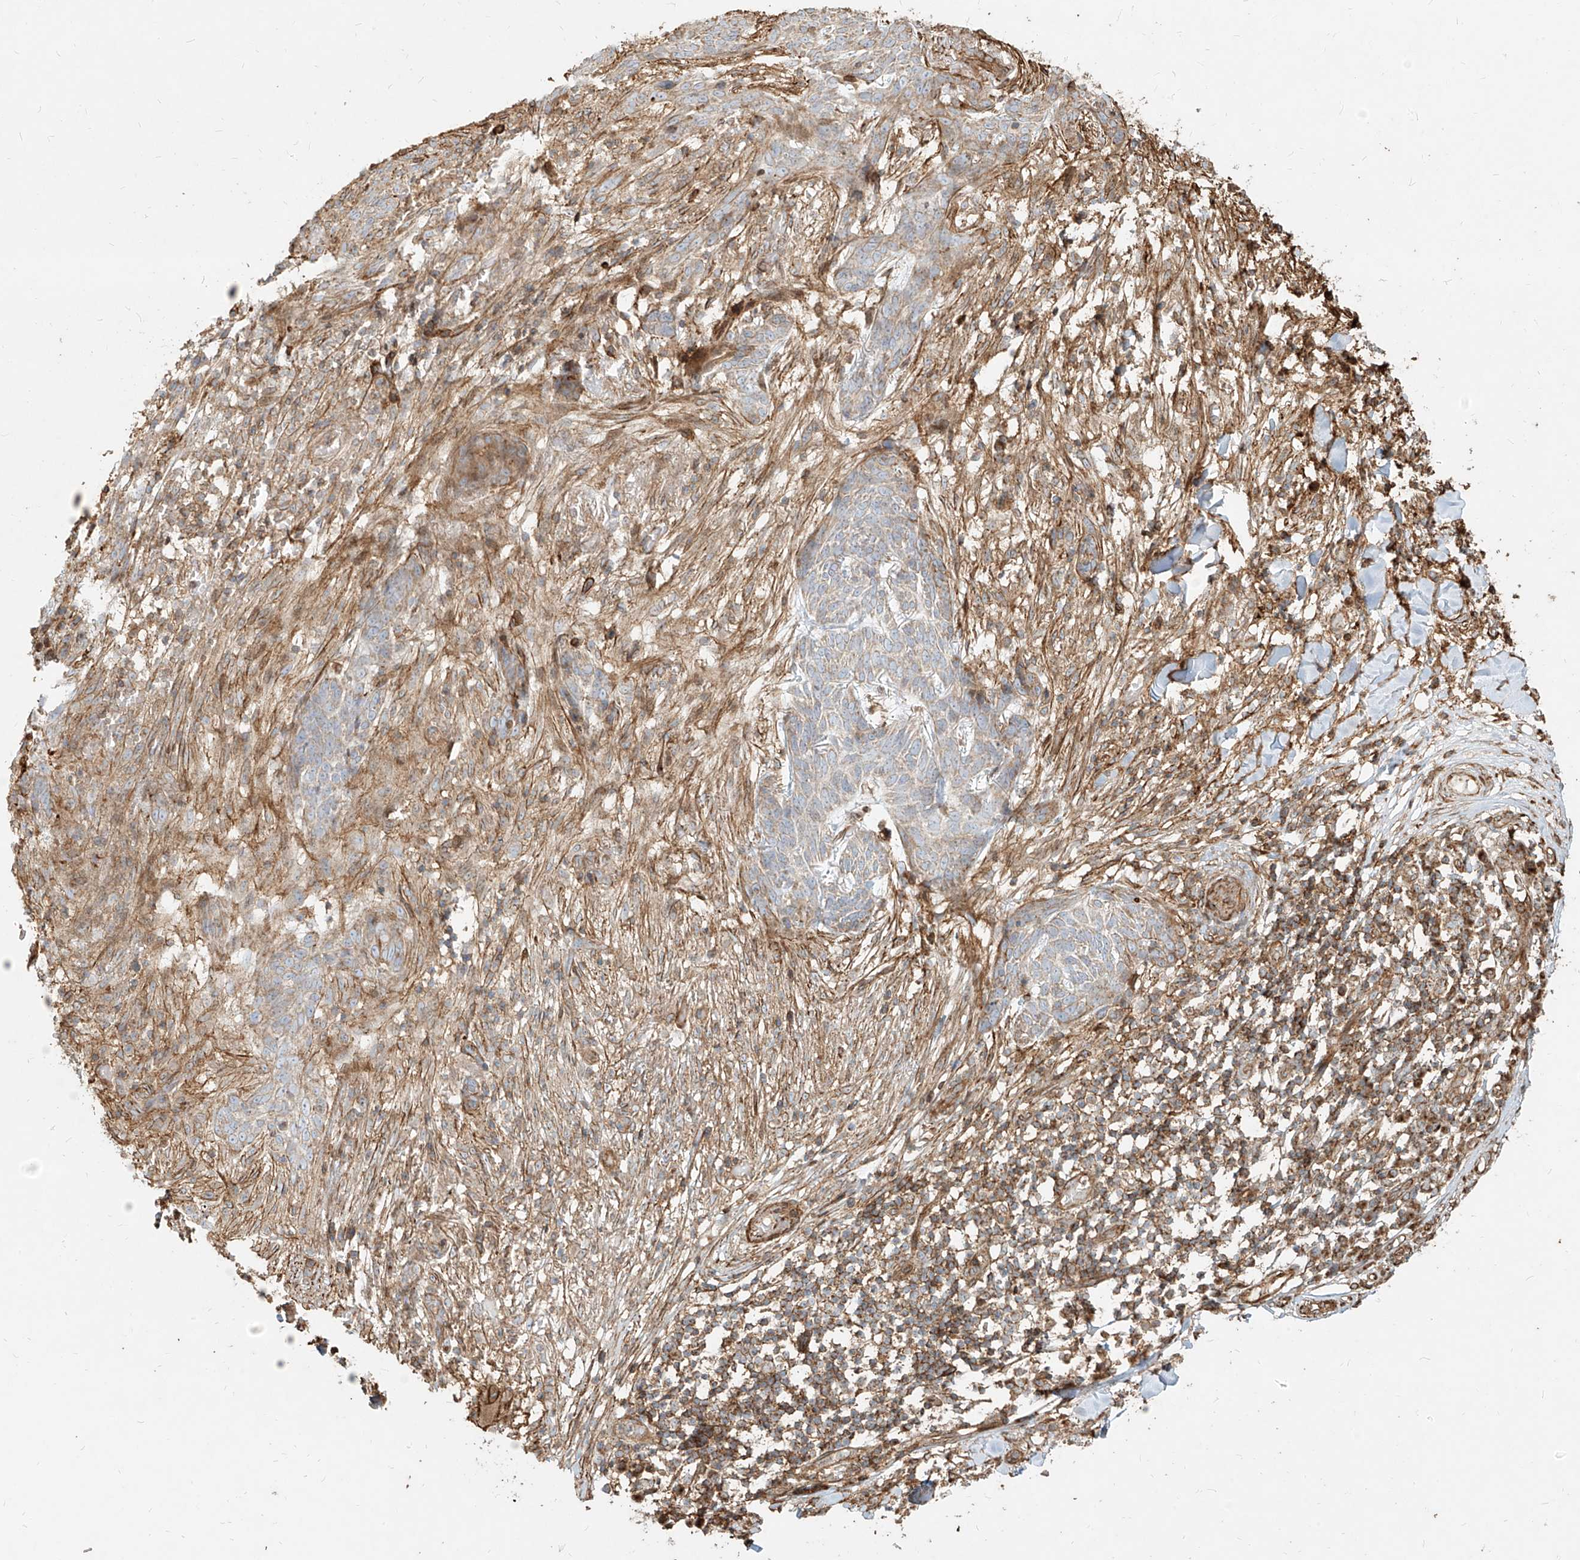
{"staining": {"intensity": "weak", "quantity": "25%-75%", "location": "cytoplasmic/membranous"}, "tissue": "skin cancer", "cell_type": "Tumor cells", "image_type": "cancer", "snomed": [{"axis": "morphology", "description": "Normal tissue, NOS"}, {"axis": "morphology", "description": "Basal cell carcinoma"}, {"axis": "topography", "description": "Skin"}], "caption": "This is a histology image of IHC staining of skin cancer, which shows weak expression in the cytoplasmic/membranous of tumor cells.", "gene": "MTX2", "patient": {"sex": "male", "age": 64}}